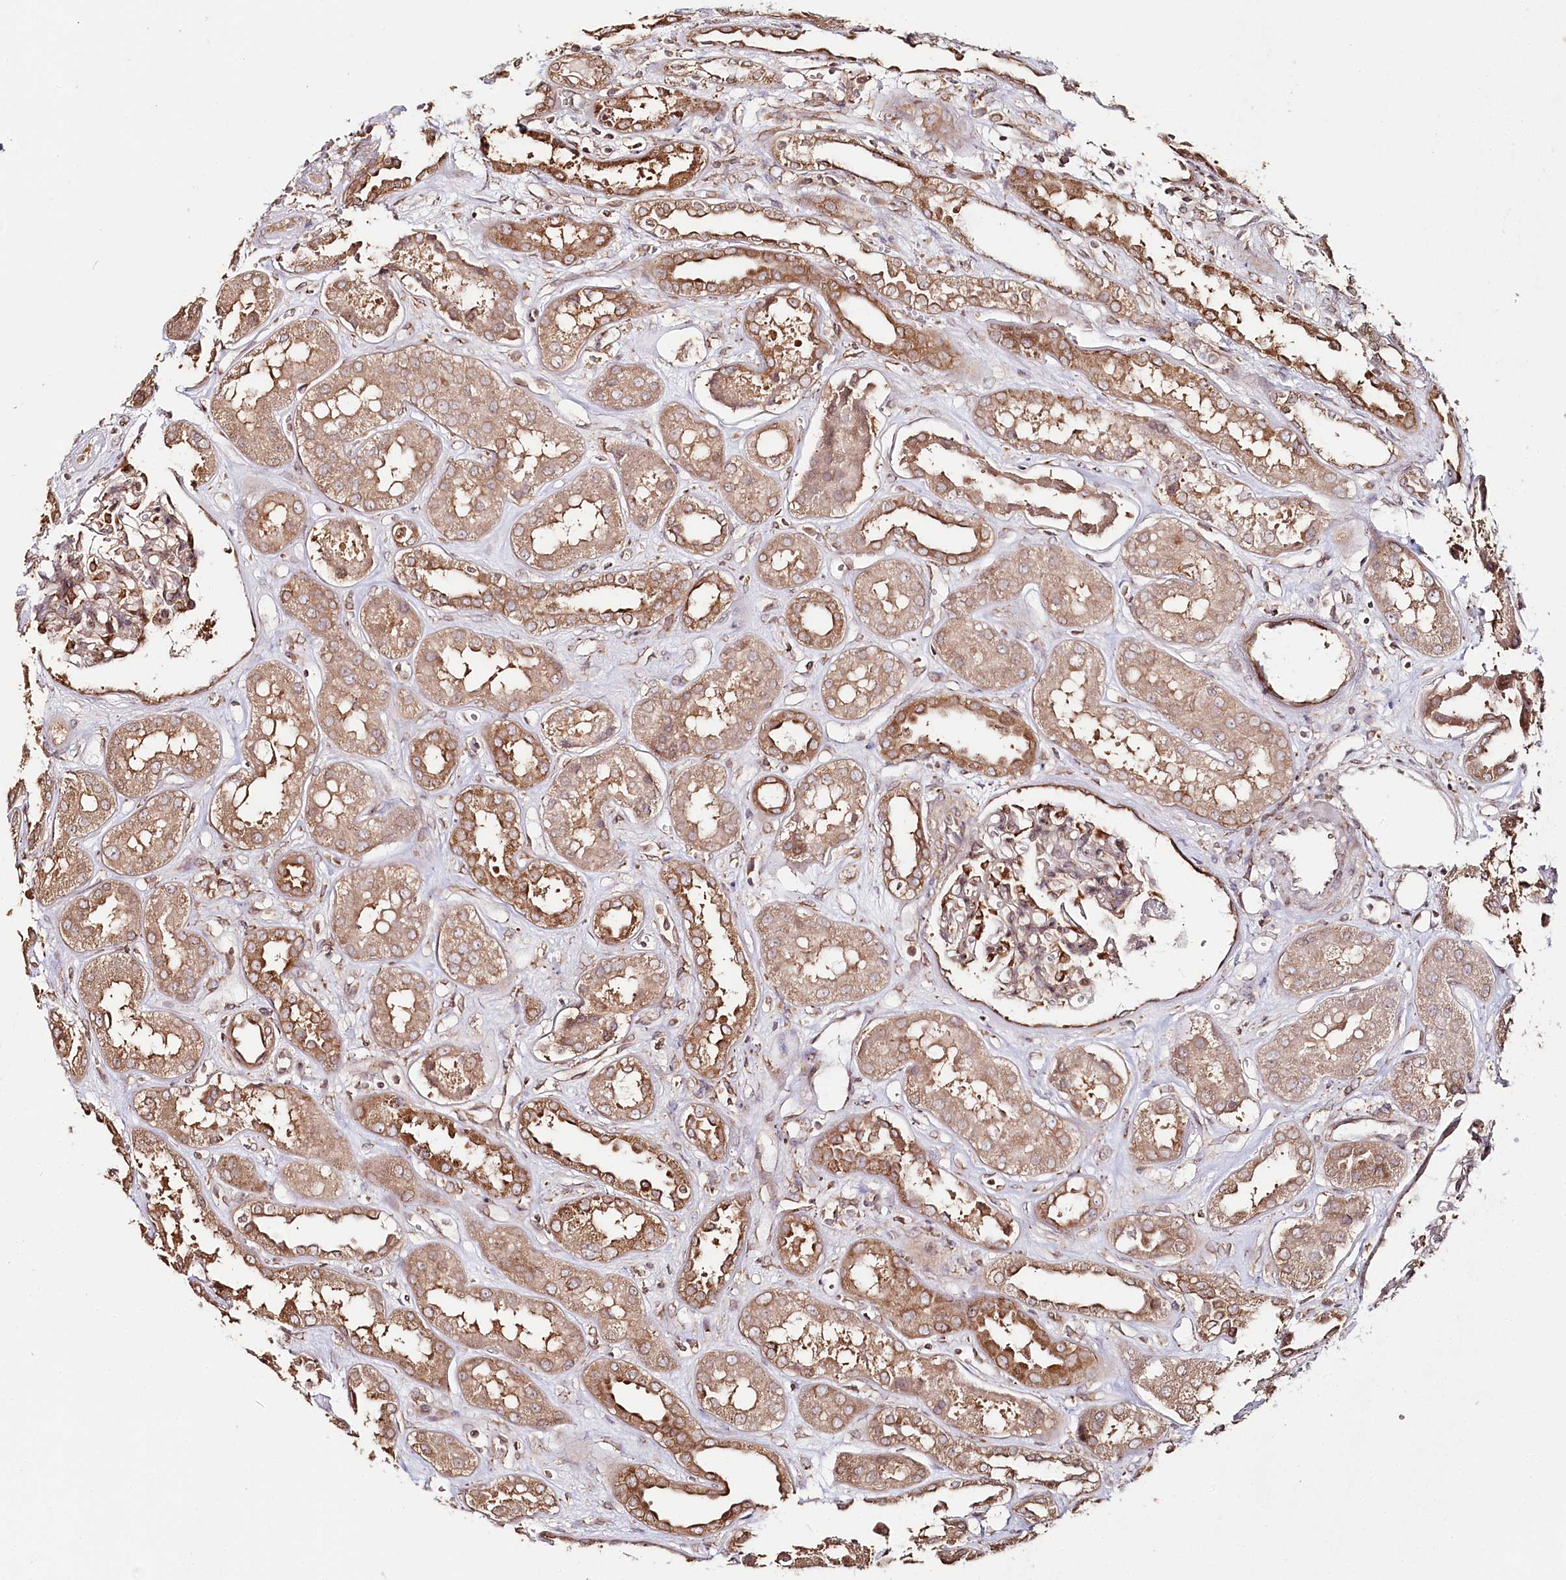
{"staining": {"intensity": "moderate", "quantity": ">75%", "location": "cytoplasmic/membranous"}, "tissue": "kidney", "cell_type": "Cells in glomeruli", "image_type": "normal", "snomed": [{"axis": "morphology", "description": "Normal tissue, NOS"}, {"axis": "topography", "description": "Kidney"}], "caption": "Immunohistochemistry micrograph of unremarkable human kidney stained for a protein (brown), which shows medium levels of moderate cytoplasmic/membranous positivity in about >75% of cells in glomeruli.", "gene": "OTUD4", "patient": {"sex": "male", "age": 59}}